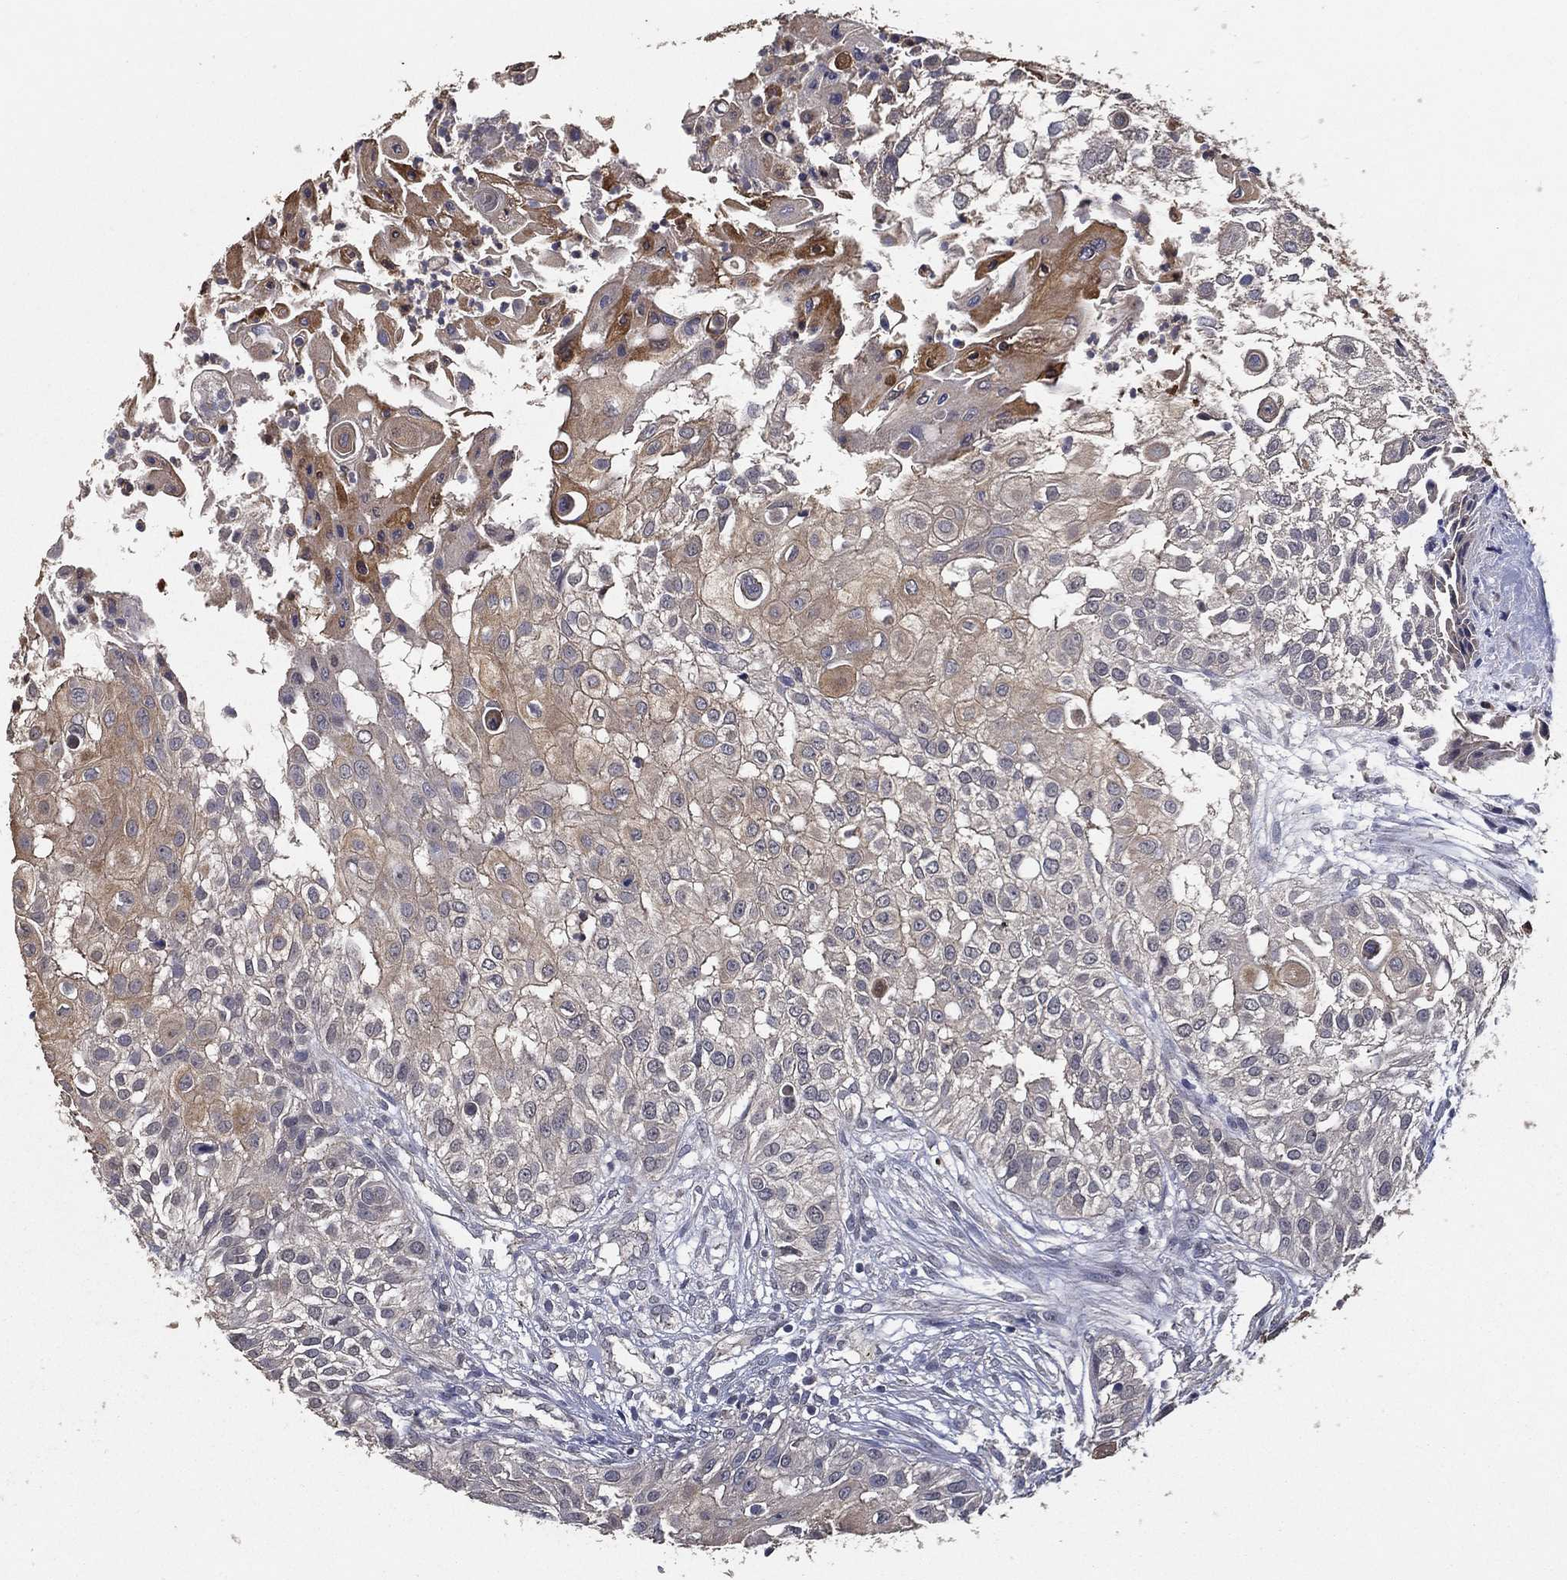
{"staining": {"intensity": "moderate", "quantity": "<25%", "location": "cytoplasmic/membranous"}, "tissue": "urothelial cancer", "cell_type": "Tumor cells", "image_type": "cancer", "snomed": [{"axis": "morphology", "description": "Urothelial carcinoma, High grade"}, {"axis": "topography", "description": "Urinary bladder"}], "caption": "Protein positivity by IHC exhibits moderate cytoplasmic/membranous staining in about <25% of tumor cells in urothelial carcinoma (high-grade).", "gene": "PCNT", "patient": {"sex": "female", "age": 79}}